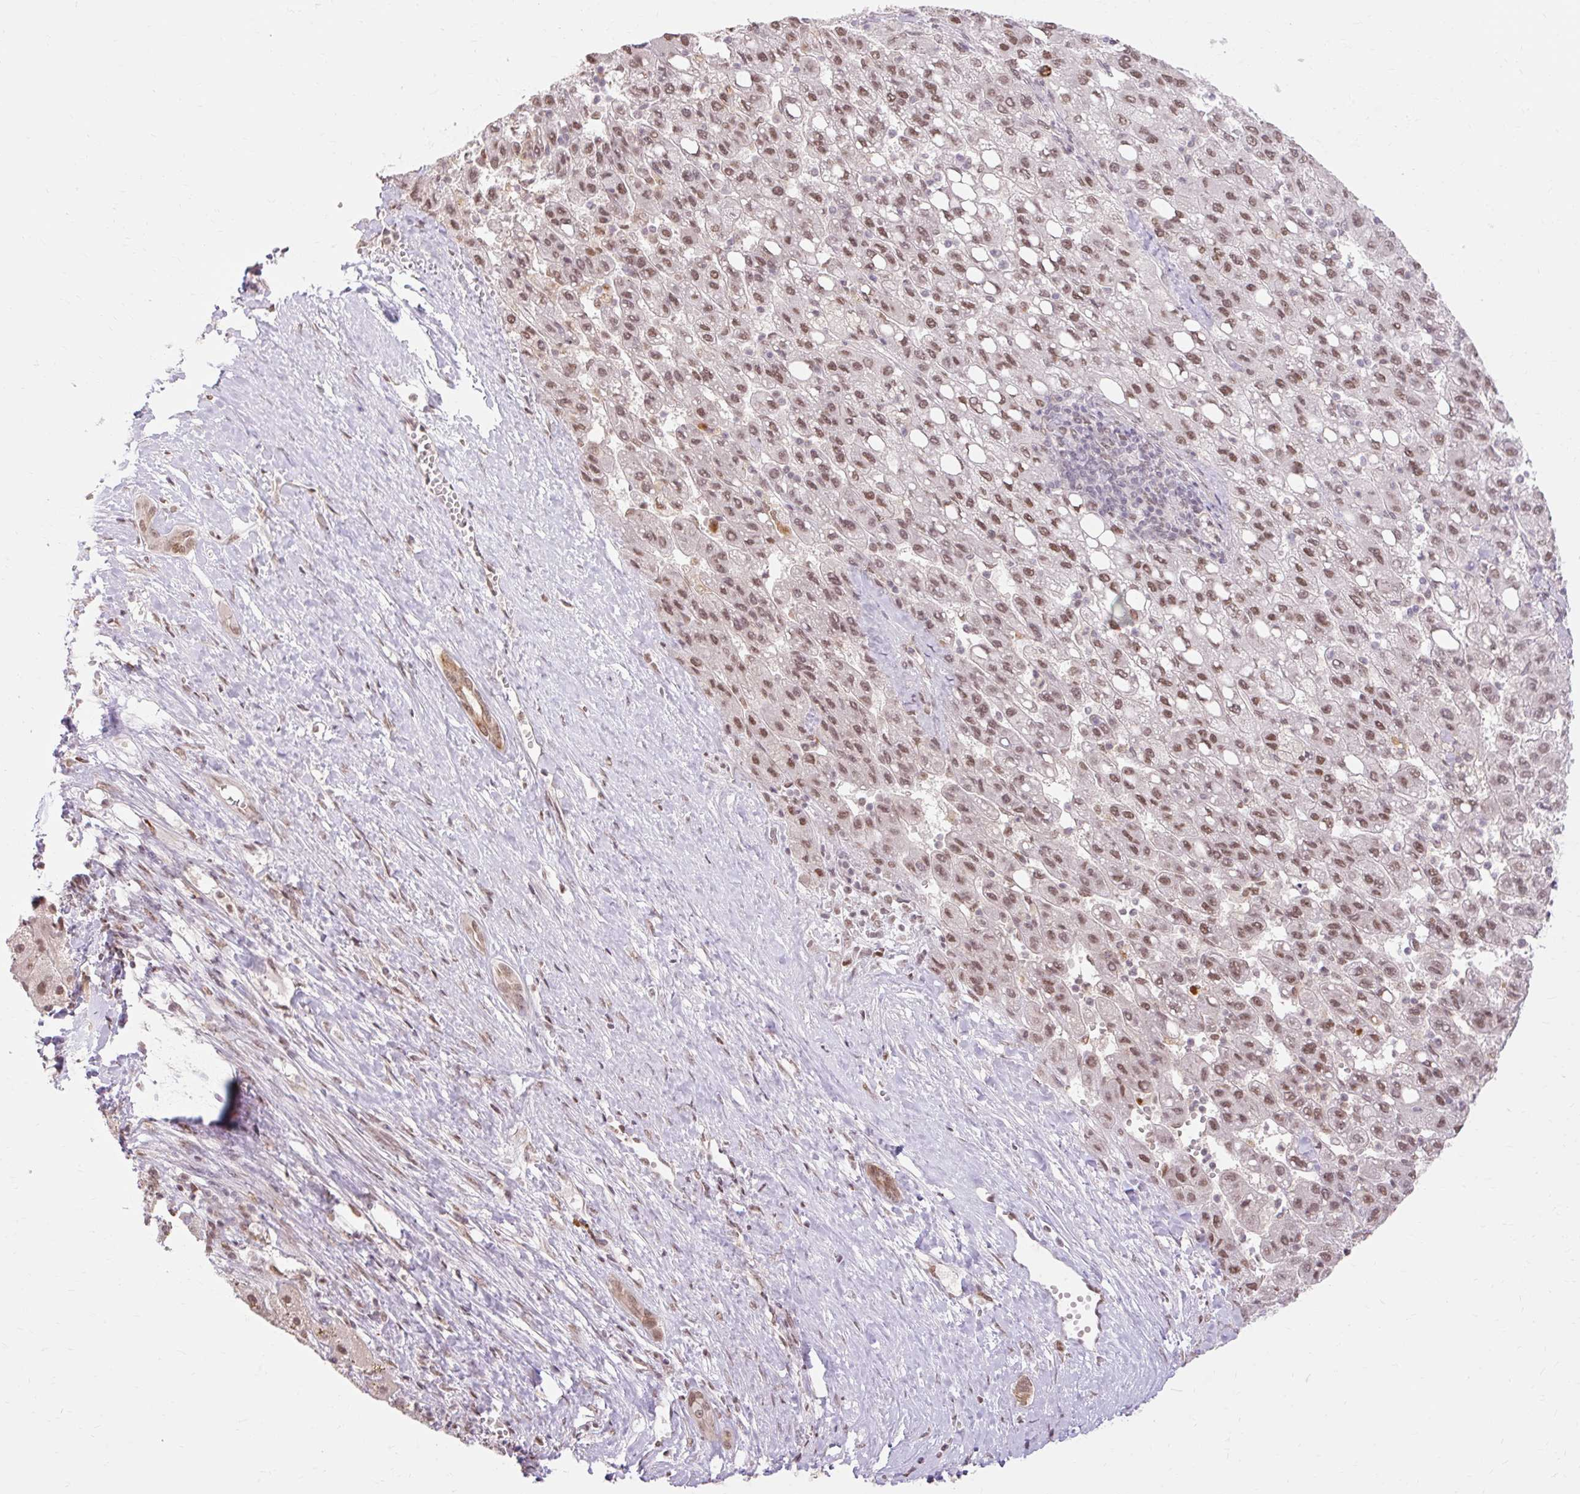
{"staining": {"intensity": "moderate", "quantity": ">75%", "location": "nuclear"}, "tissue": "liver cancer", "cell_type": "Tumor cells", "image_type": "cancer", "snomed": [{"axis": "morphology", "description": "Carcinoma, Hepatocellular, NOS"}, {"axis": "topography", "description": "Liver"}], "caption": "Protein staining by IHC exhibits moderate nuclear positivity in approximately >75% of tumor cells in liver cancer (hepatocellular carcinoma). (IHC, brightfield microscopy, high magnification).", "gene": "NPIPB12", "patient": {"sex": "female", "age": 82}}